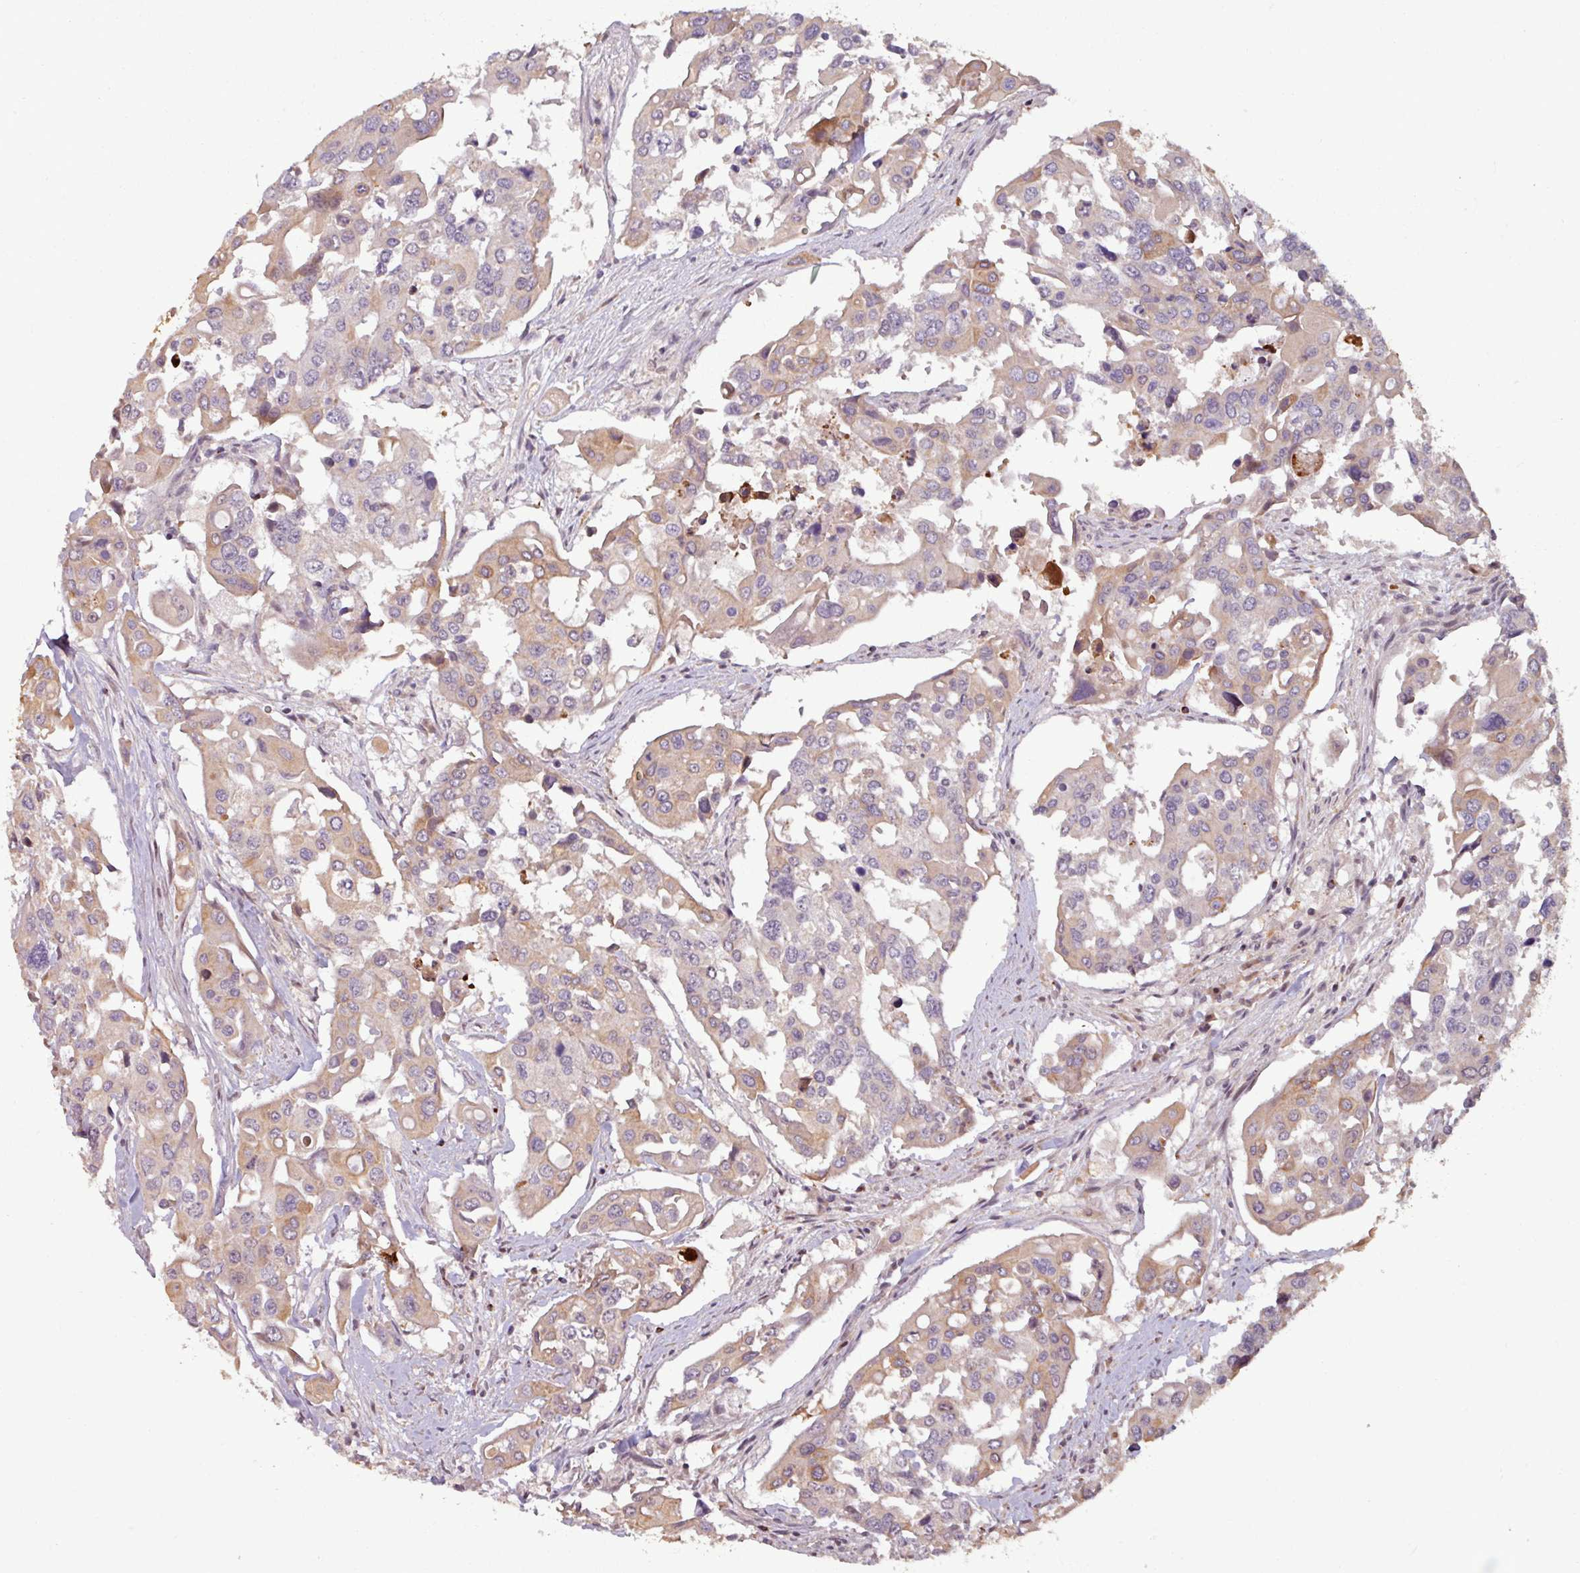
{"staining": {"intensity": "weak", "quantity": "25%-75%", "location": "cytoplasmic/membranous"}, "tissue": "colorectal cancer", "cell_type": "Tumor cells", "image_type": "cancer", "snomed": [{"axis": "morphology", "description": "Adenocarcinoma, NOS"}, {"axis": "topography", "description": "Colon"}], "caption": "Colorectal cancer stained for a protein (brown) exhibits weak cytoplasmic/membranous positive staining in about 25%-75% of tumor cells.", "gene": "OR6B1", "patient": {"sex": "male", "age": 77}}